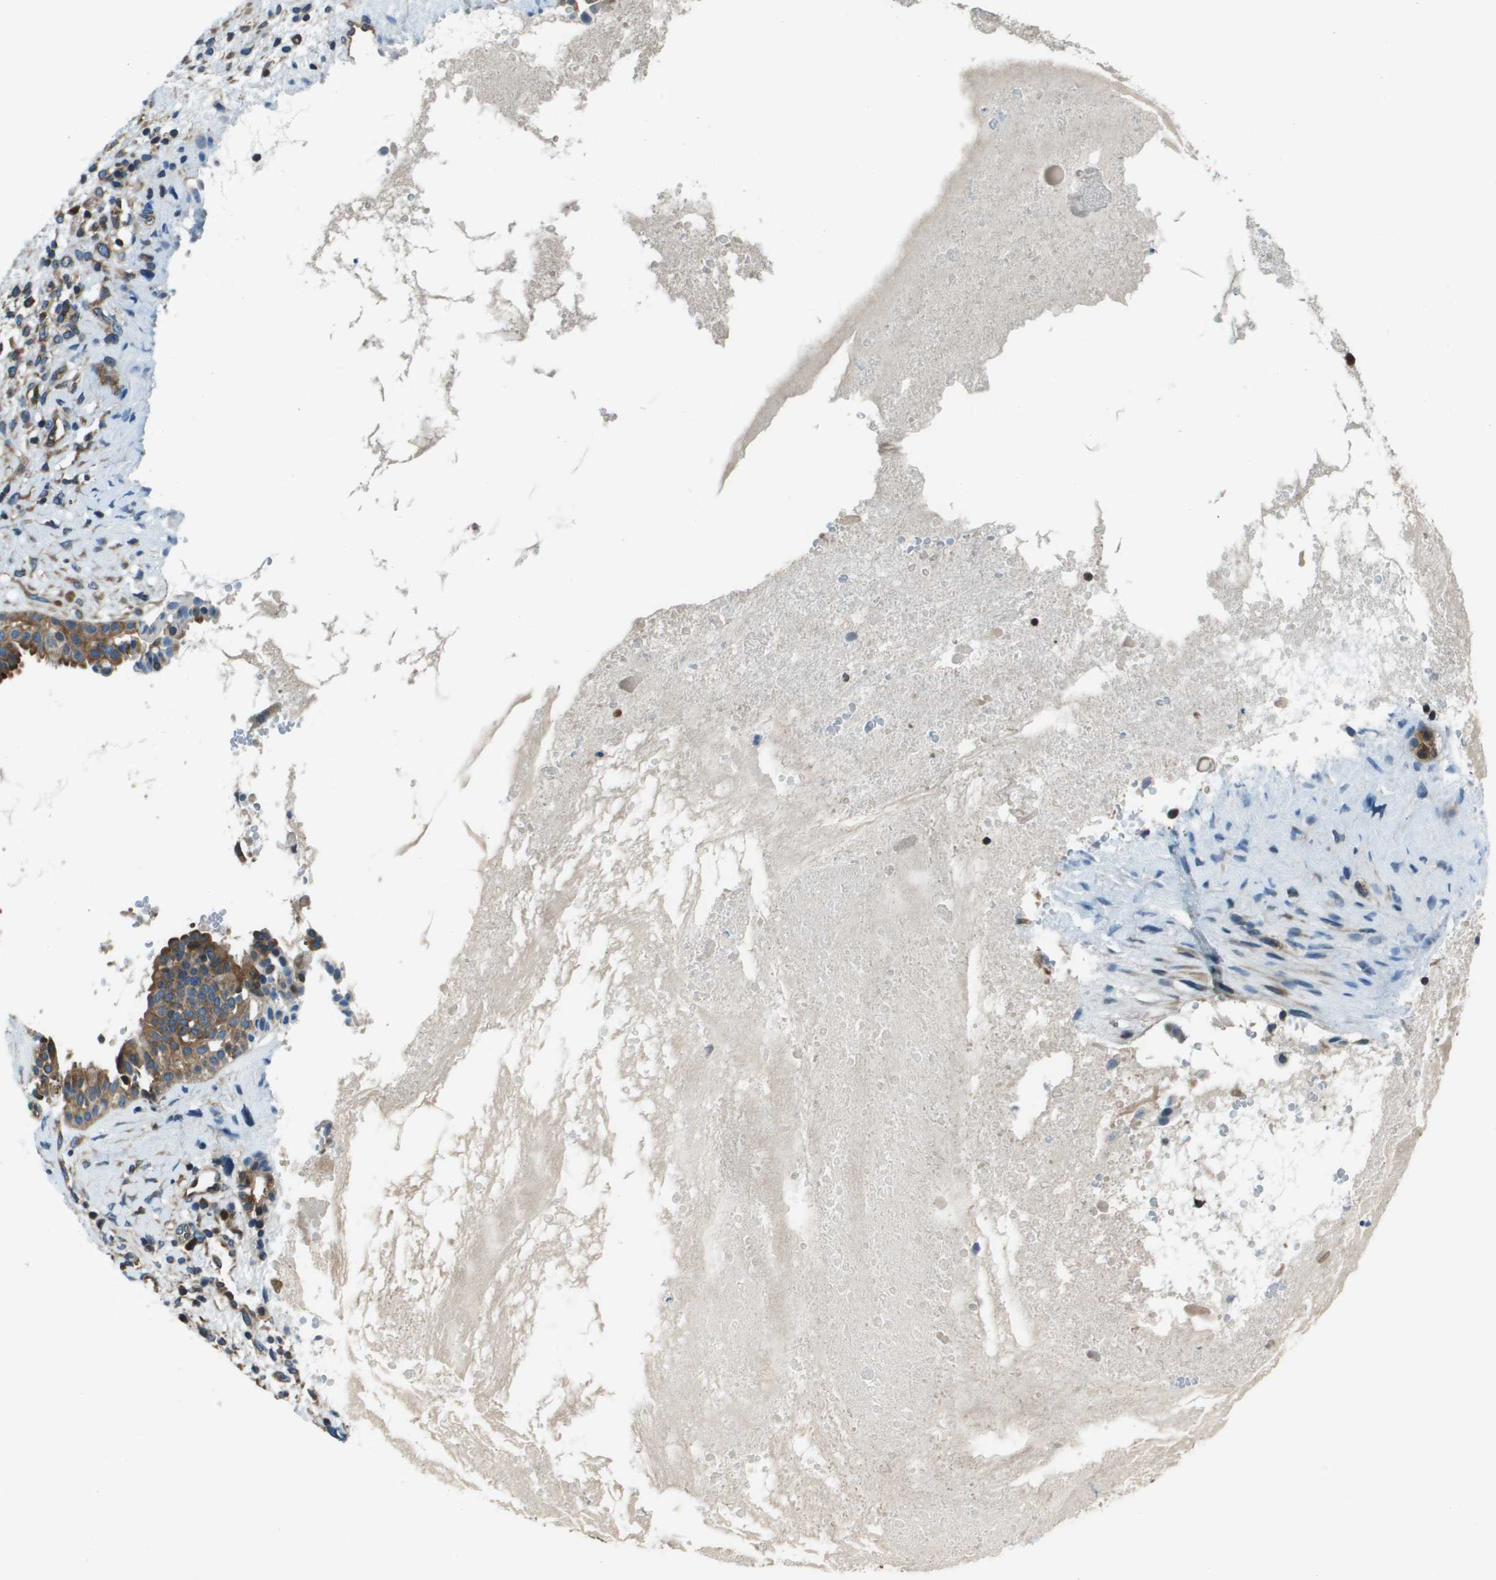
{"staining": {"intensity": "moderate", "quantity": ">75%", "location": "cytoplasmic/membranous"}, "tissue": "nasopharynx", "cell_type": "Respiratory epithelial cells", "image_type": "normal", "snomed": [{"axis": "morphology", "description": "Normal tissue, NOS"}, {"axis": "topography", "description": "Nasopharynx"}], "caption": "Respiratory epithelial cells reveal medium levels of moderate cytoplasmic/membranous positivity in about >75% of cells in unremarkable nasopharynx.", "gene": "ARFGAP2", "patient": {"sex": "male", "age": 22}}